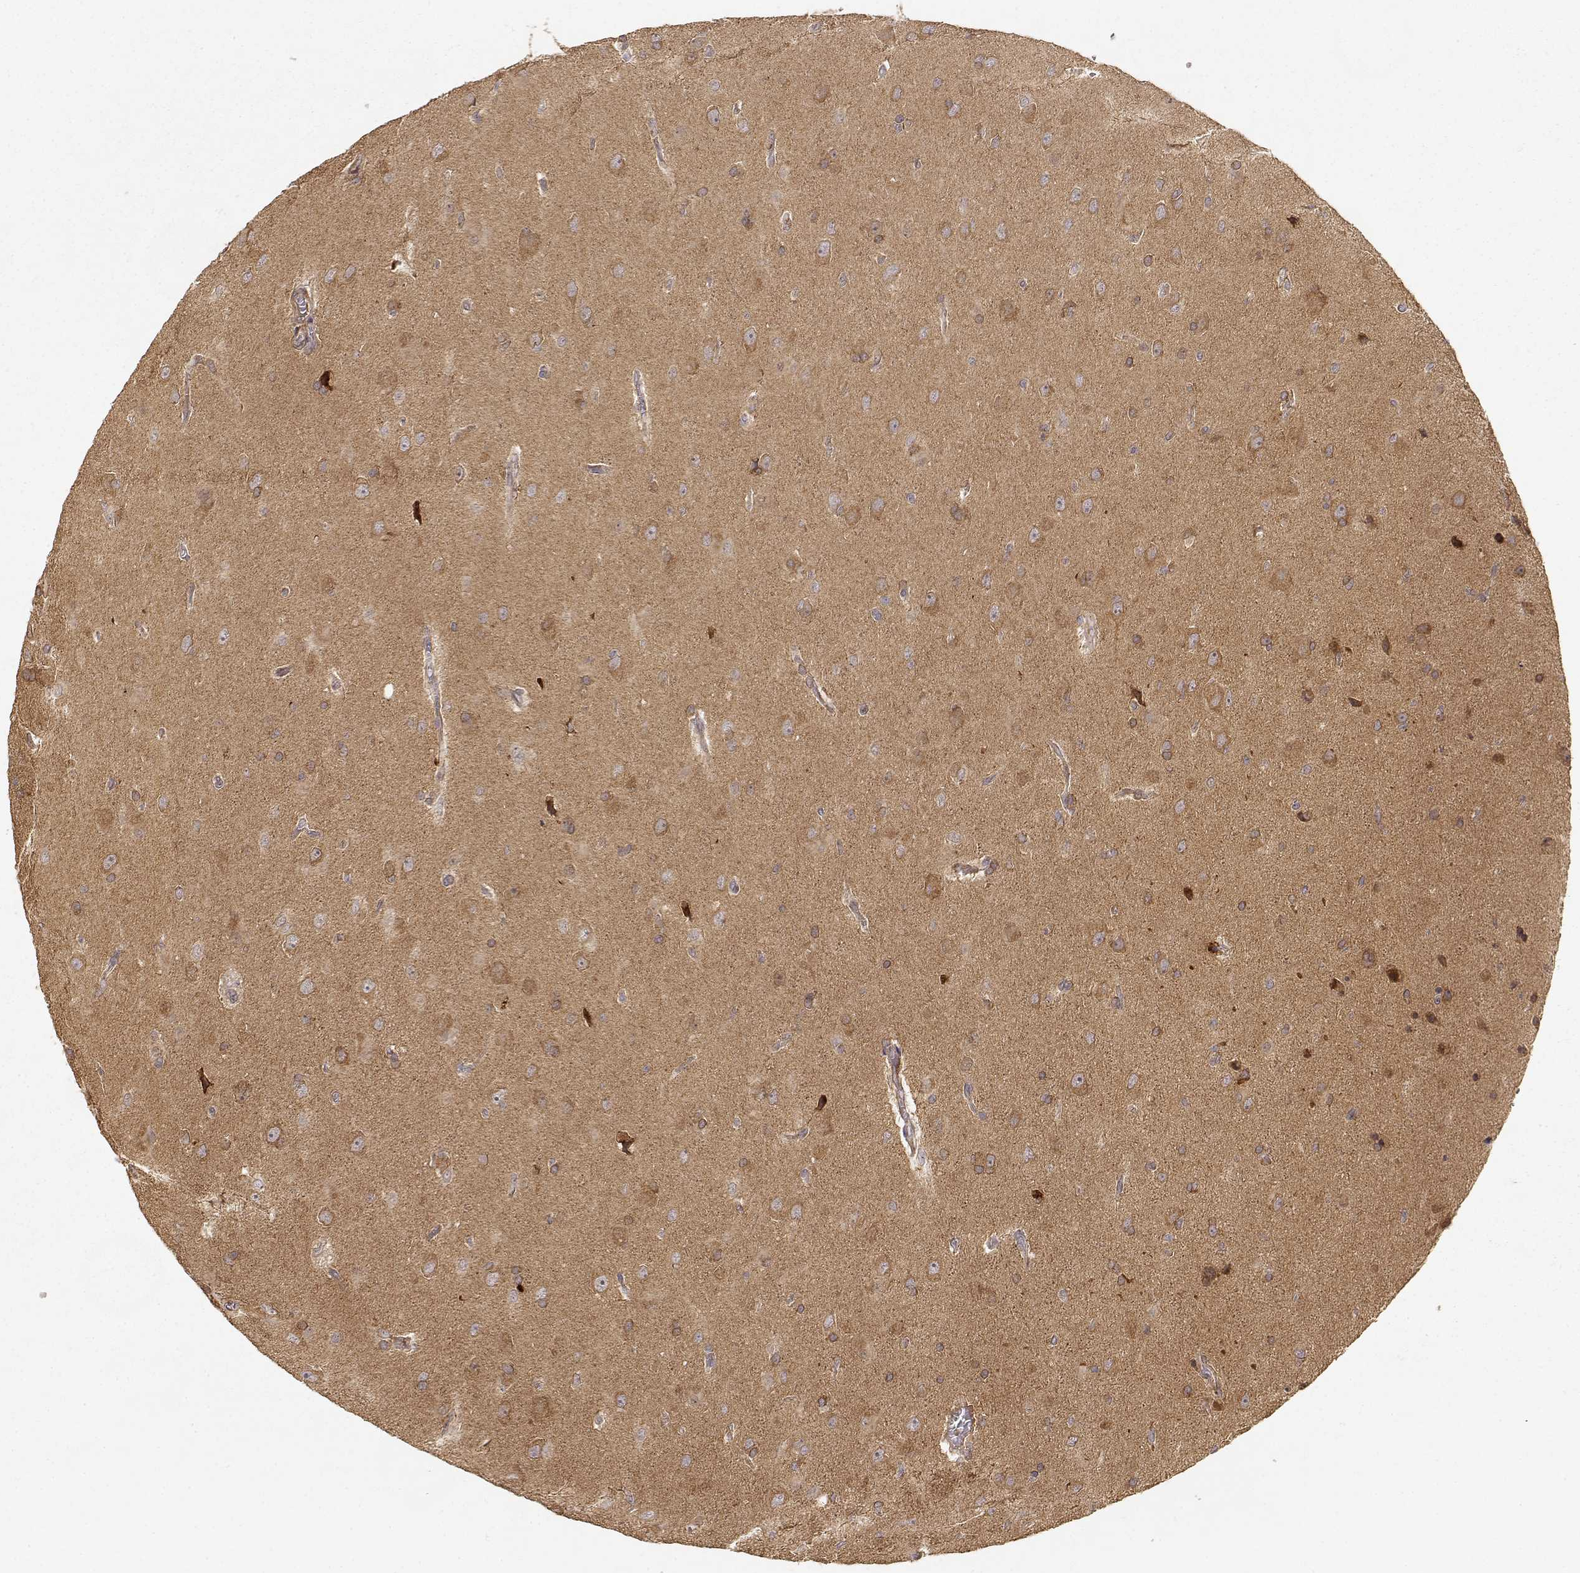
{"staining": {"intensity": "weak", "quantity": ">75%", "location": "cytoplasmic/membranous"}, "tissue": "glioma", "cell_type": "Tumor cells", "image_type": "cancer", "snomed": [{"axis": "morphology", "description": "Glioma, malignant, Low grade"}, {"axis": "topography", "description": "Brain"}], "caption": "Immunohistochemical staining of human glioma exhibits low levels of weak cytoplasmic/membranous positivity in about >75% of tumor cells.", "gene": "PICK1", "patient": {"sex": "male", "age": 58}}